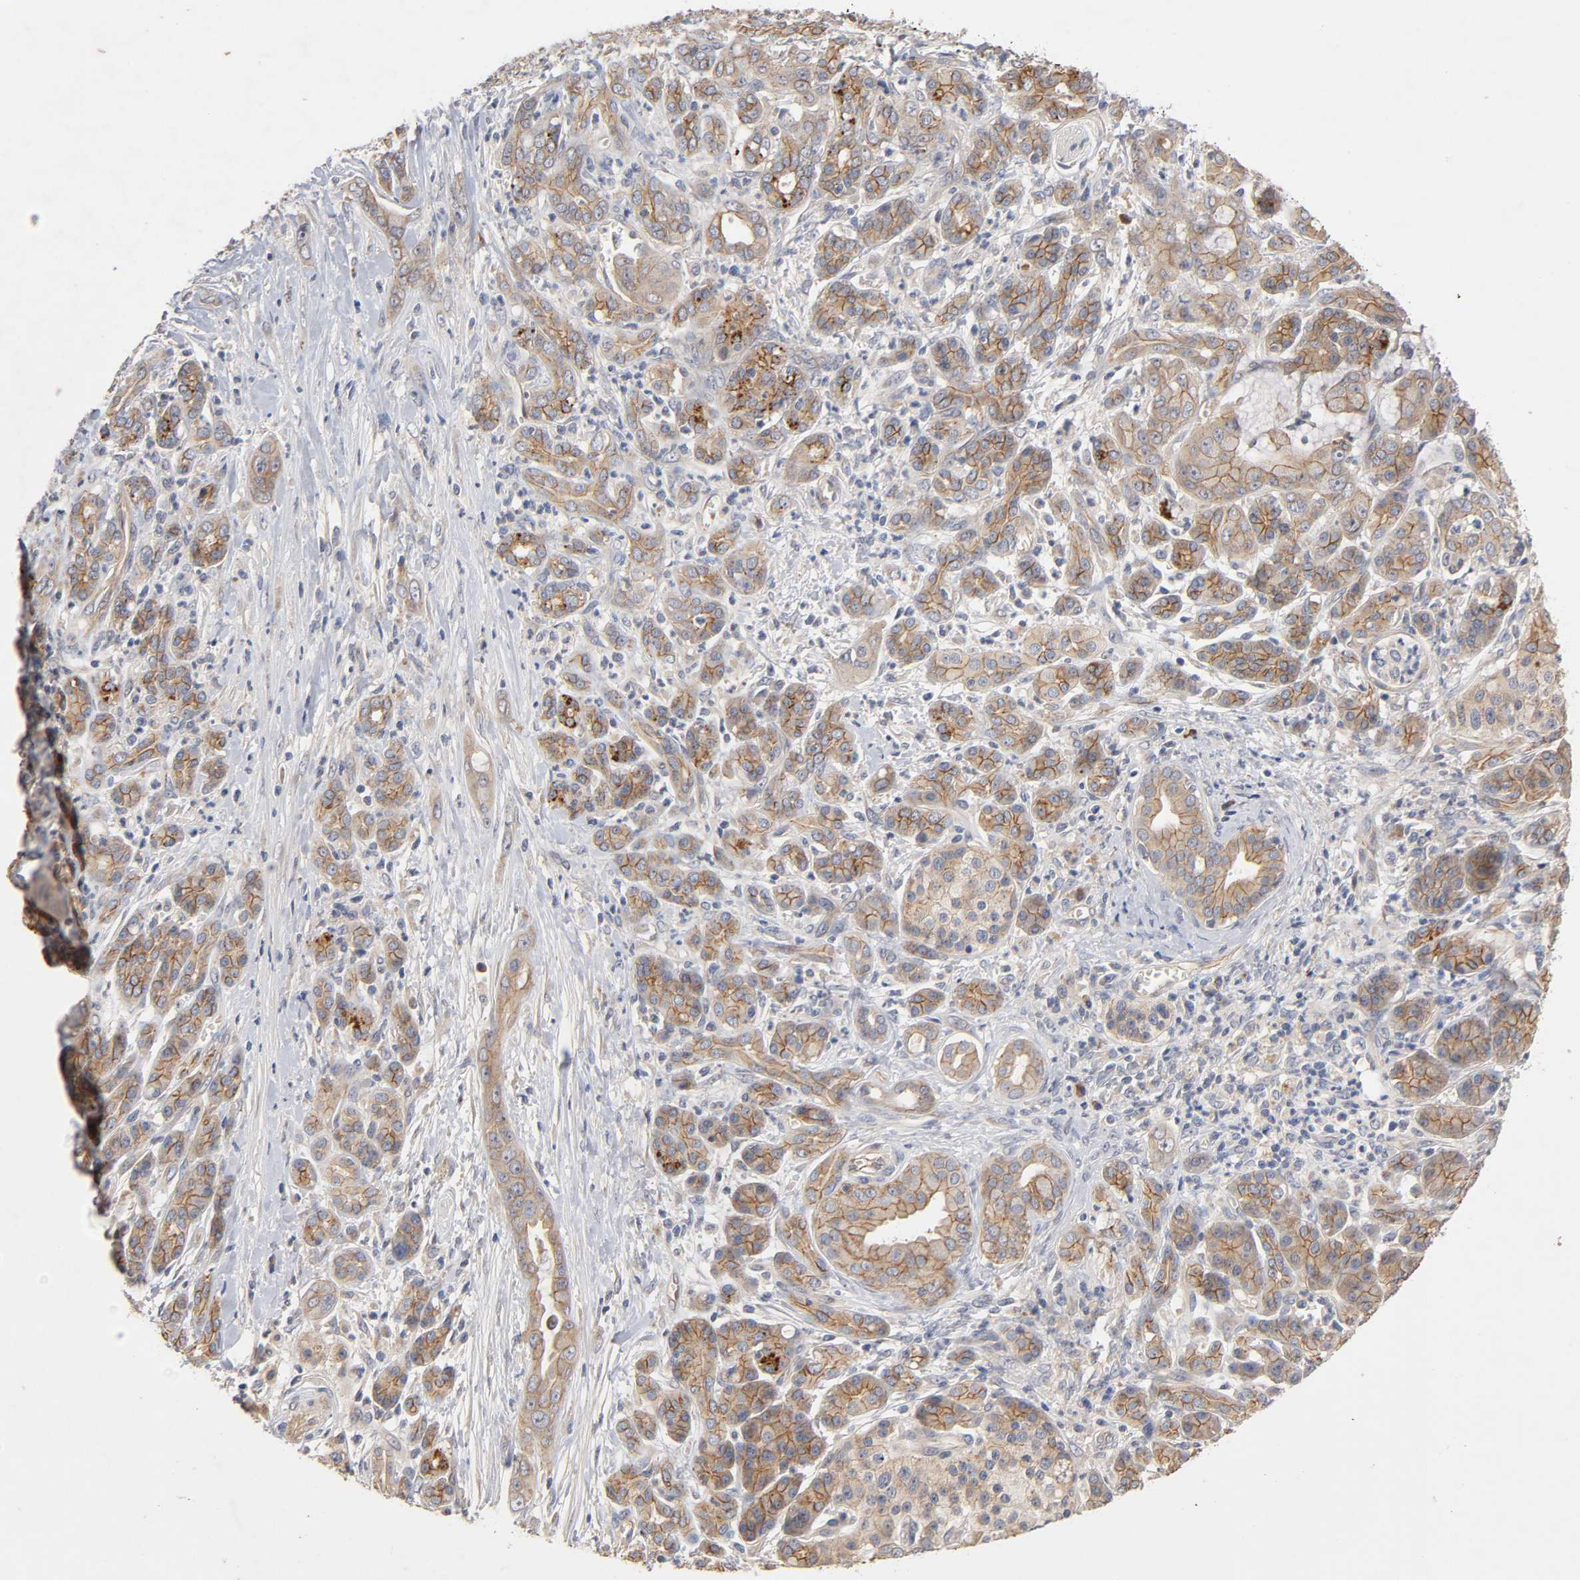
{"staining": {"intensity": "moderate", "quantity": ">75%", "location": "cytoplasmic/membranous"}, "tissue": "pancreatic cancer", "cell_type": "Tumor cells", "image_type": "cancer", "snomed": [{"axis": "morphology", "description": "Adenocarcinoma, NOS"}, {"axis": "topography", "description": "Pancreas"}], "caption": "Tumor cells show medium levels of moderate cytoplasmic/membranous expression in approximately >75% of cells in human adenocarcinoma (pancreatic).", "gene": "PDZD11", "patient": {"sex": "male", "age": 59}}